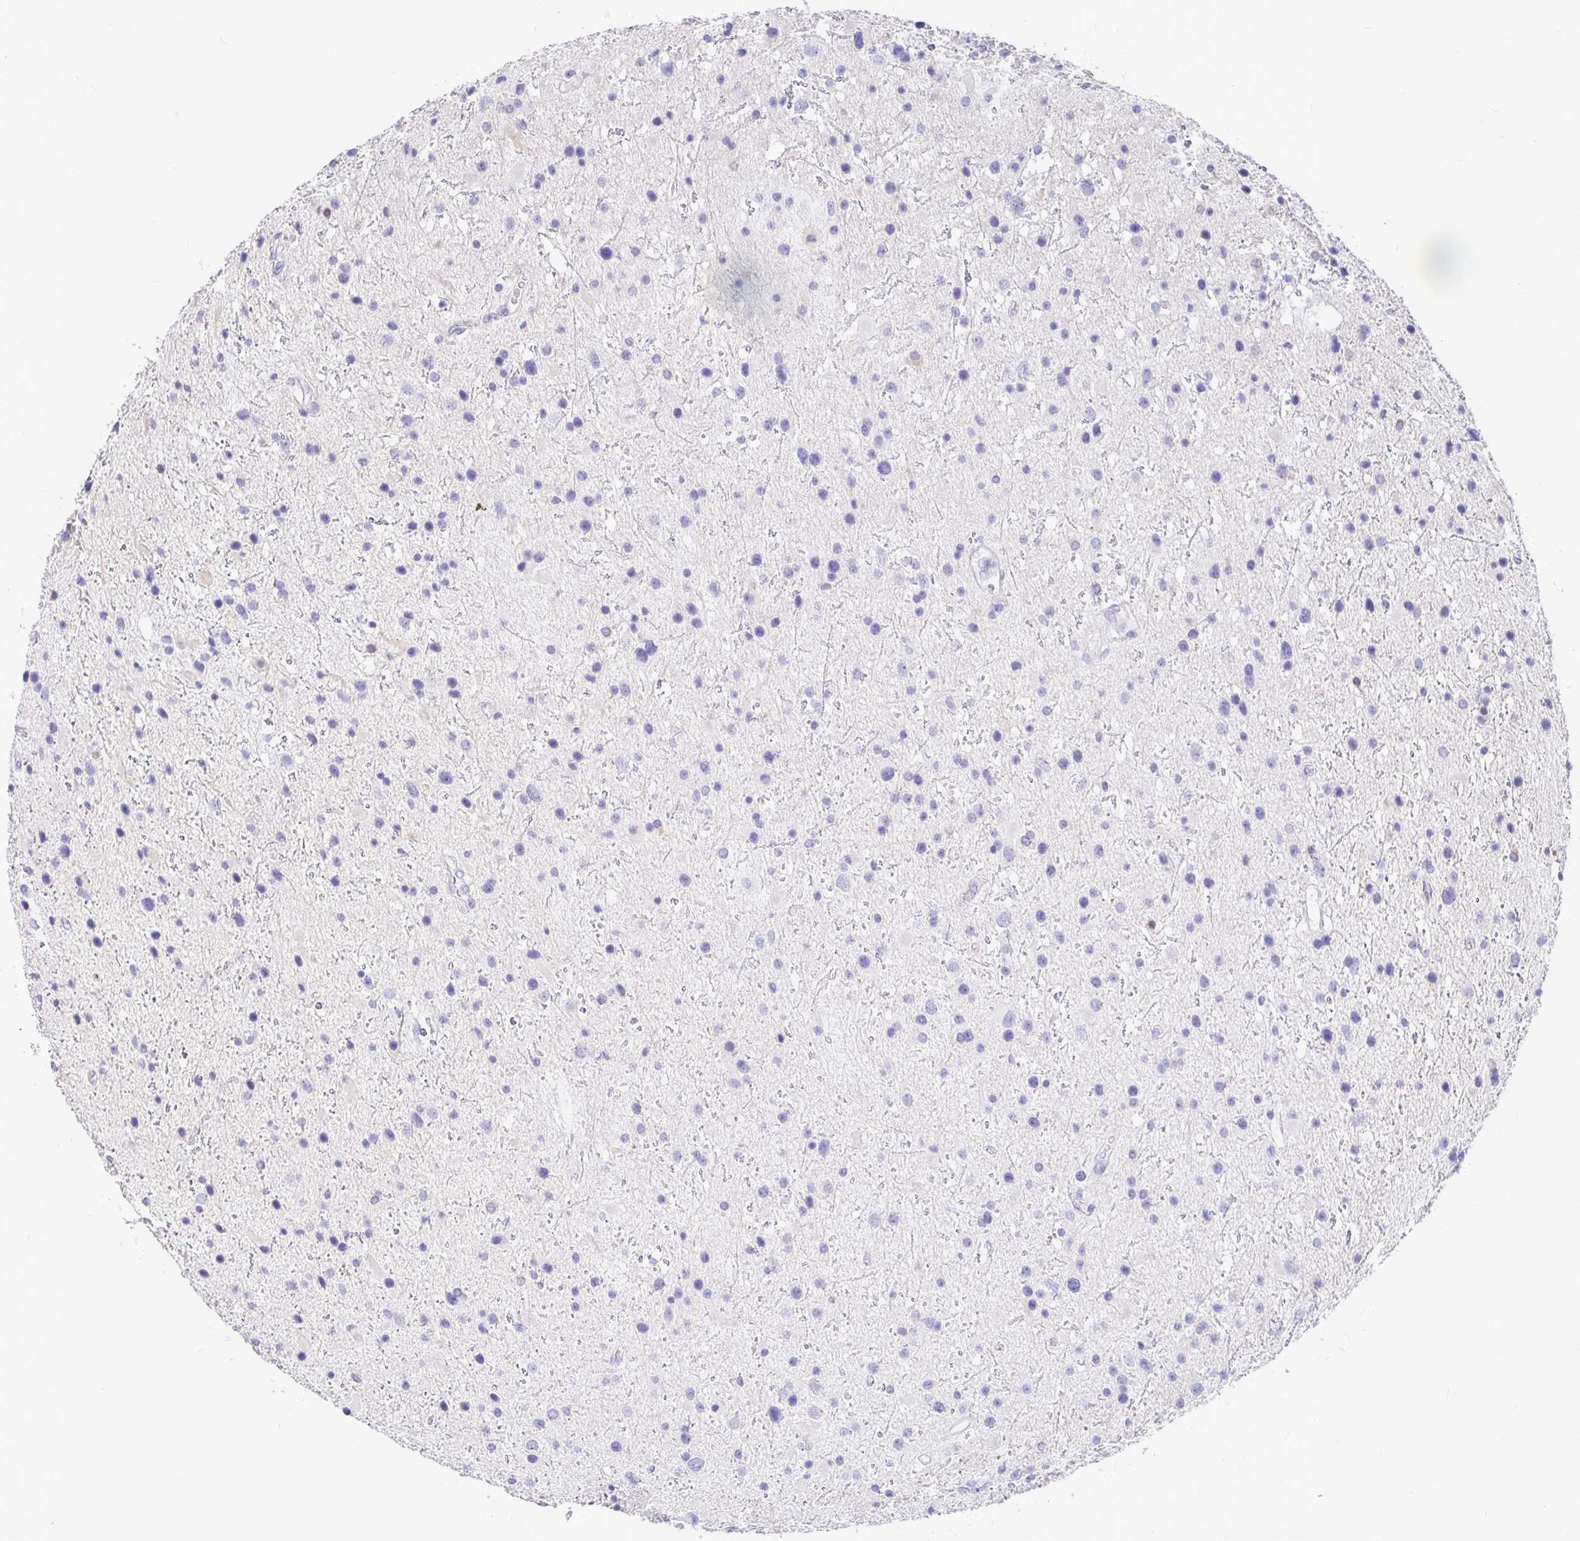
{"staining": {"intensity": "negative", "quantity": "none", "location": "none"}, "tissue": "glioma", "cell_type": "Tumor cells", "image_type": "cancer", "snomed": [{"axis": "morphology", "description": "Glioma, malignant, Low grade"}, {"axis": "topography", "description": "Brain"}], "caption": "Human glioma stained for a protein using IHC reveals no staining in tumor cells.", "gene": "CCDC62", "patient": {"sex": "female", "age": 32}}